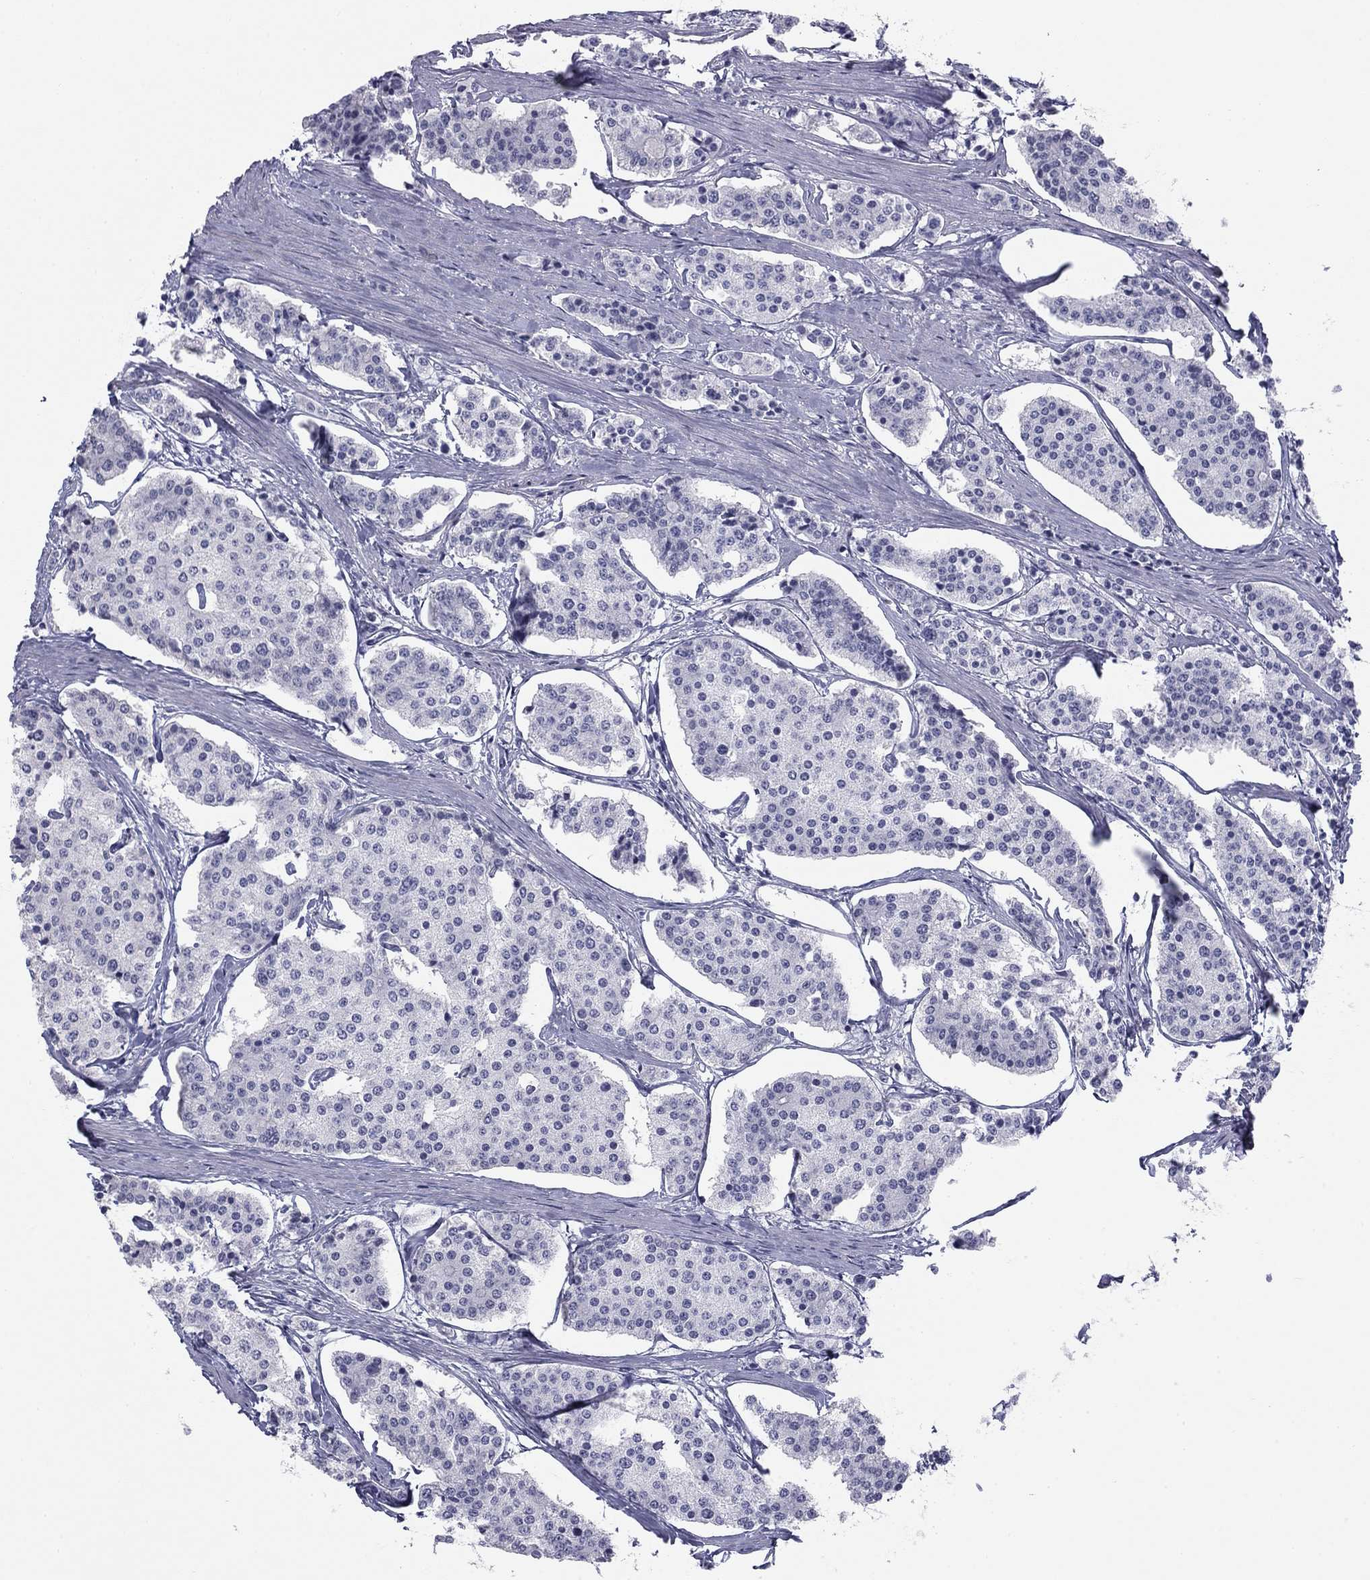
{"staining": {"intensity": "negative", "quantity": "none", "location": "none"}, "tissue": "carcinoid", "cell_type": "Tumor cells", "image_type": "cancer", "snomed": [{"axis": "morphology", "description": "Carcinoid, malignant, NOS"}, {"axis": "topography", "description": "Small intestine"}], "caption": "The immunohistochemistry histopathology image has no significant staining in tumor cells of carcinoid tissue.", "gene": "TFAP2B", "patient": {"sex": "female", "age": 65}}